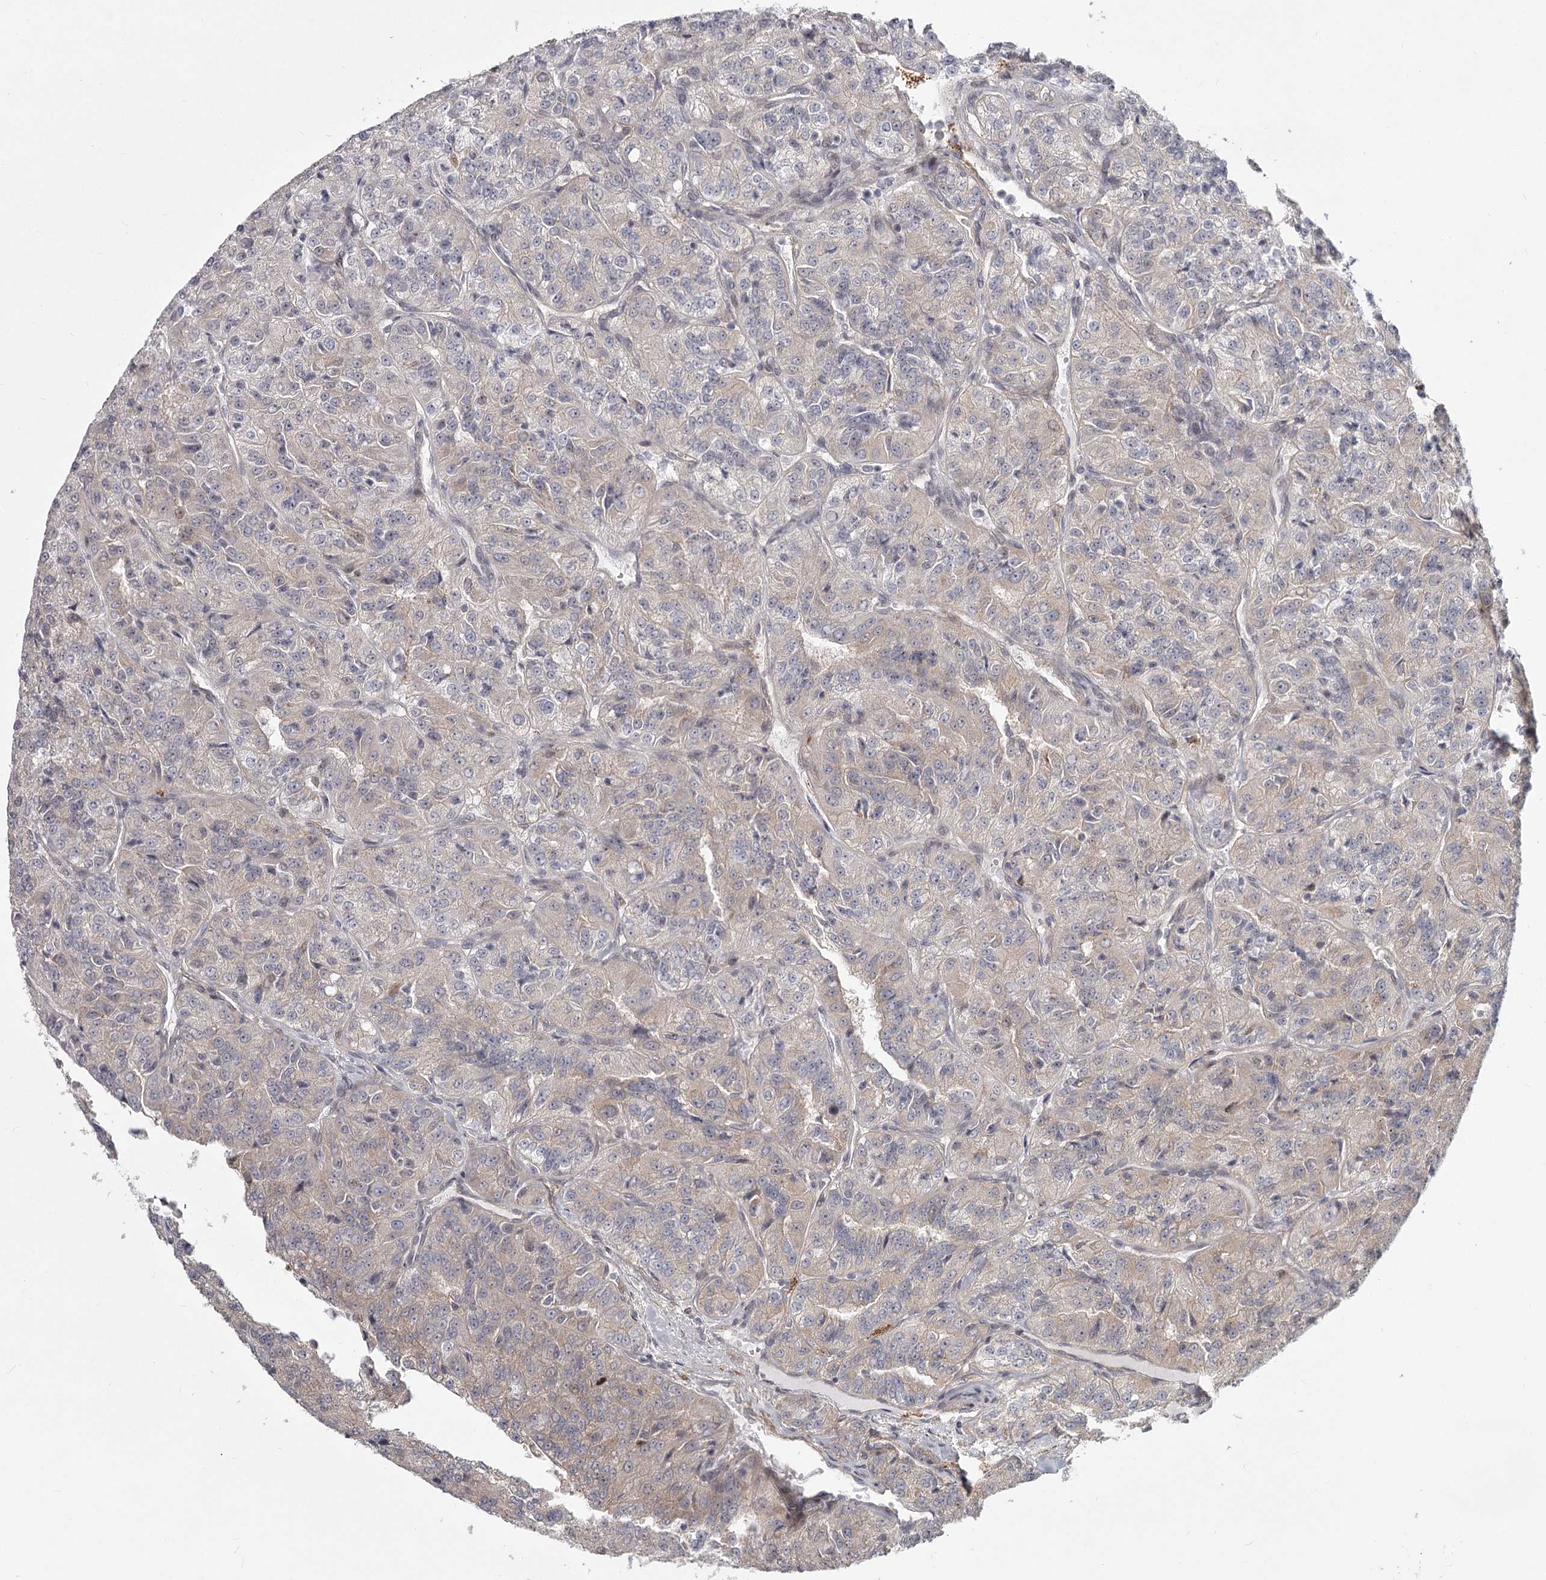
{"staining": {"intensity": "weak", "quantity": "<25%", "location": "cytoplasmic/membranous"}, "tissue": "renal cancer", "cell_type": "Tumor cells", "image_type": "cancer", "snomed": [{"axis": "morphology", "description": "Adenocarcinoma, NOS"}, {"axis": "topography", "description": "Kidney"}], "caption": "Tumor cells are negative for brown protein staining in adenocarcinoma (renal).", "gene": "CCNG2", "patient": {"sex": "female", "age": 63}}